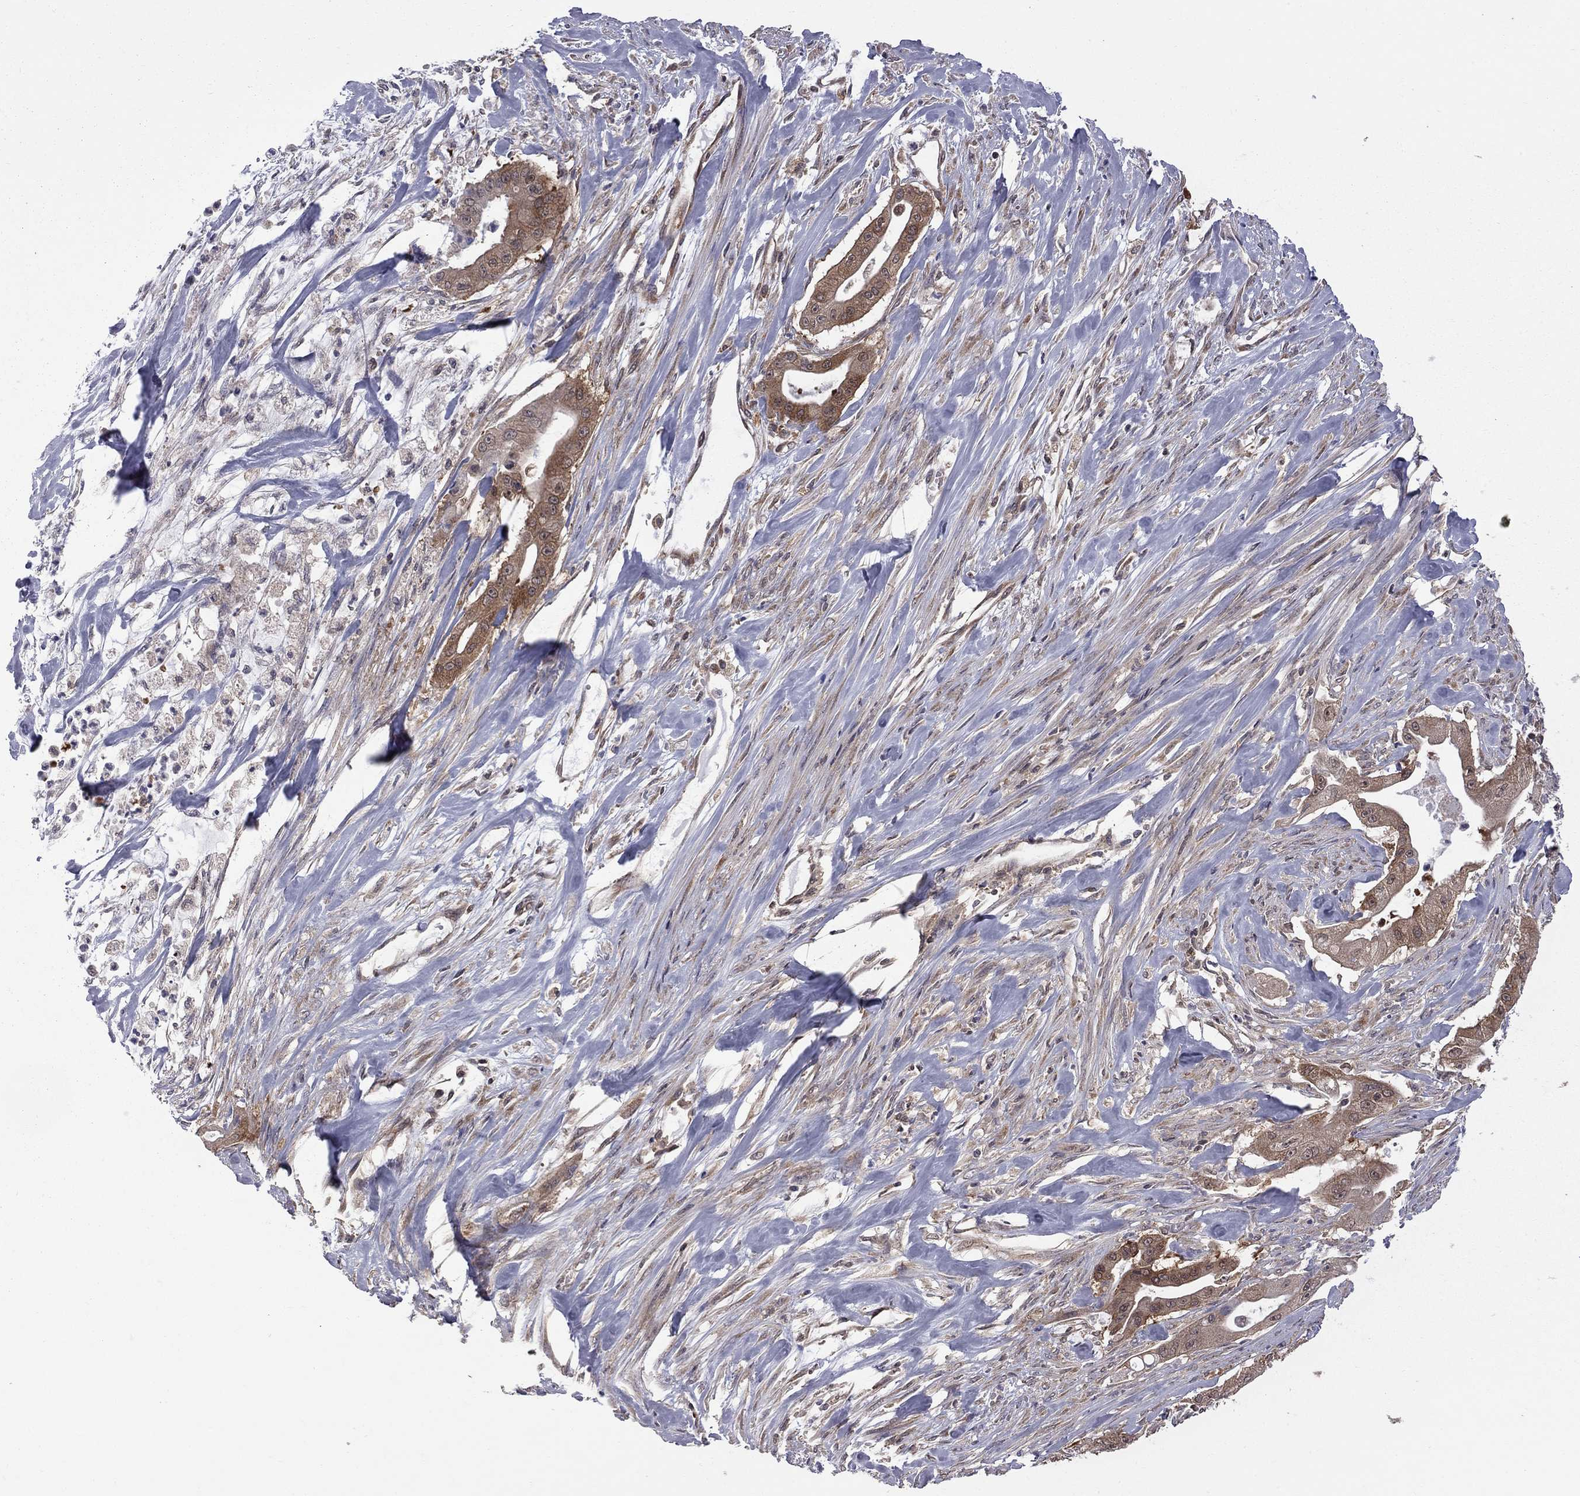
{"staining": {"intensity": "moderate", "quantity": ">75%", "location": "cytoplasmic/membranous"}, "tissue": "pancreatic cancer", "cell_type": "Tumor cells", "image_type": "cancer", "snomed": [{"axis": "morphology", "description": "Normal tissue, NOS"}, {"axis": "morphology", "description": "Inflammation, NOS"}, {"axis": "morphology", "description": "Adenocarcinoma, NOS"}, {"axis": "topography", "description": "Pancreas"}], "caption": "This micrograph demonstrates immunohistochemistry staining of pancreatic cancer, with medium moderate cytoplasmic/membranous staining in about >75% of tumor cells.", "gene": "NAA50", "patient": {"sex": "male", "age": 57}}